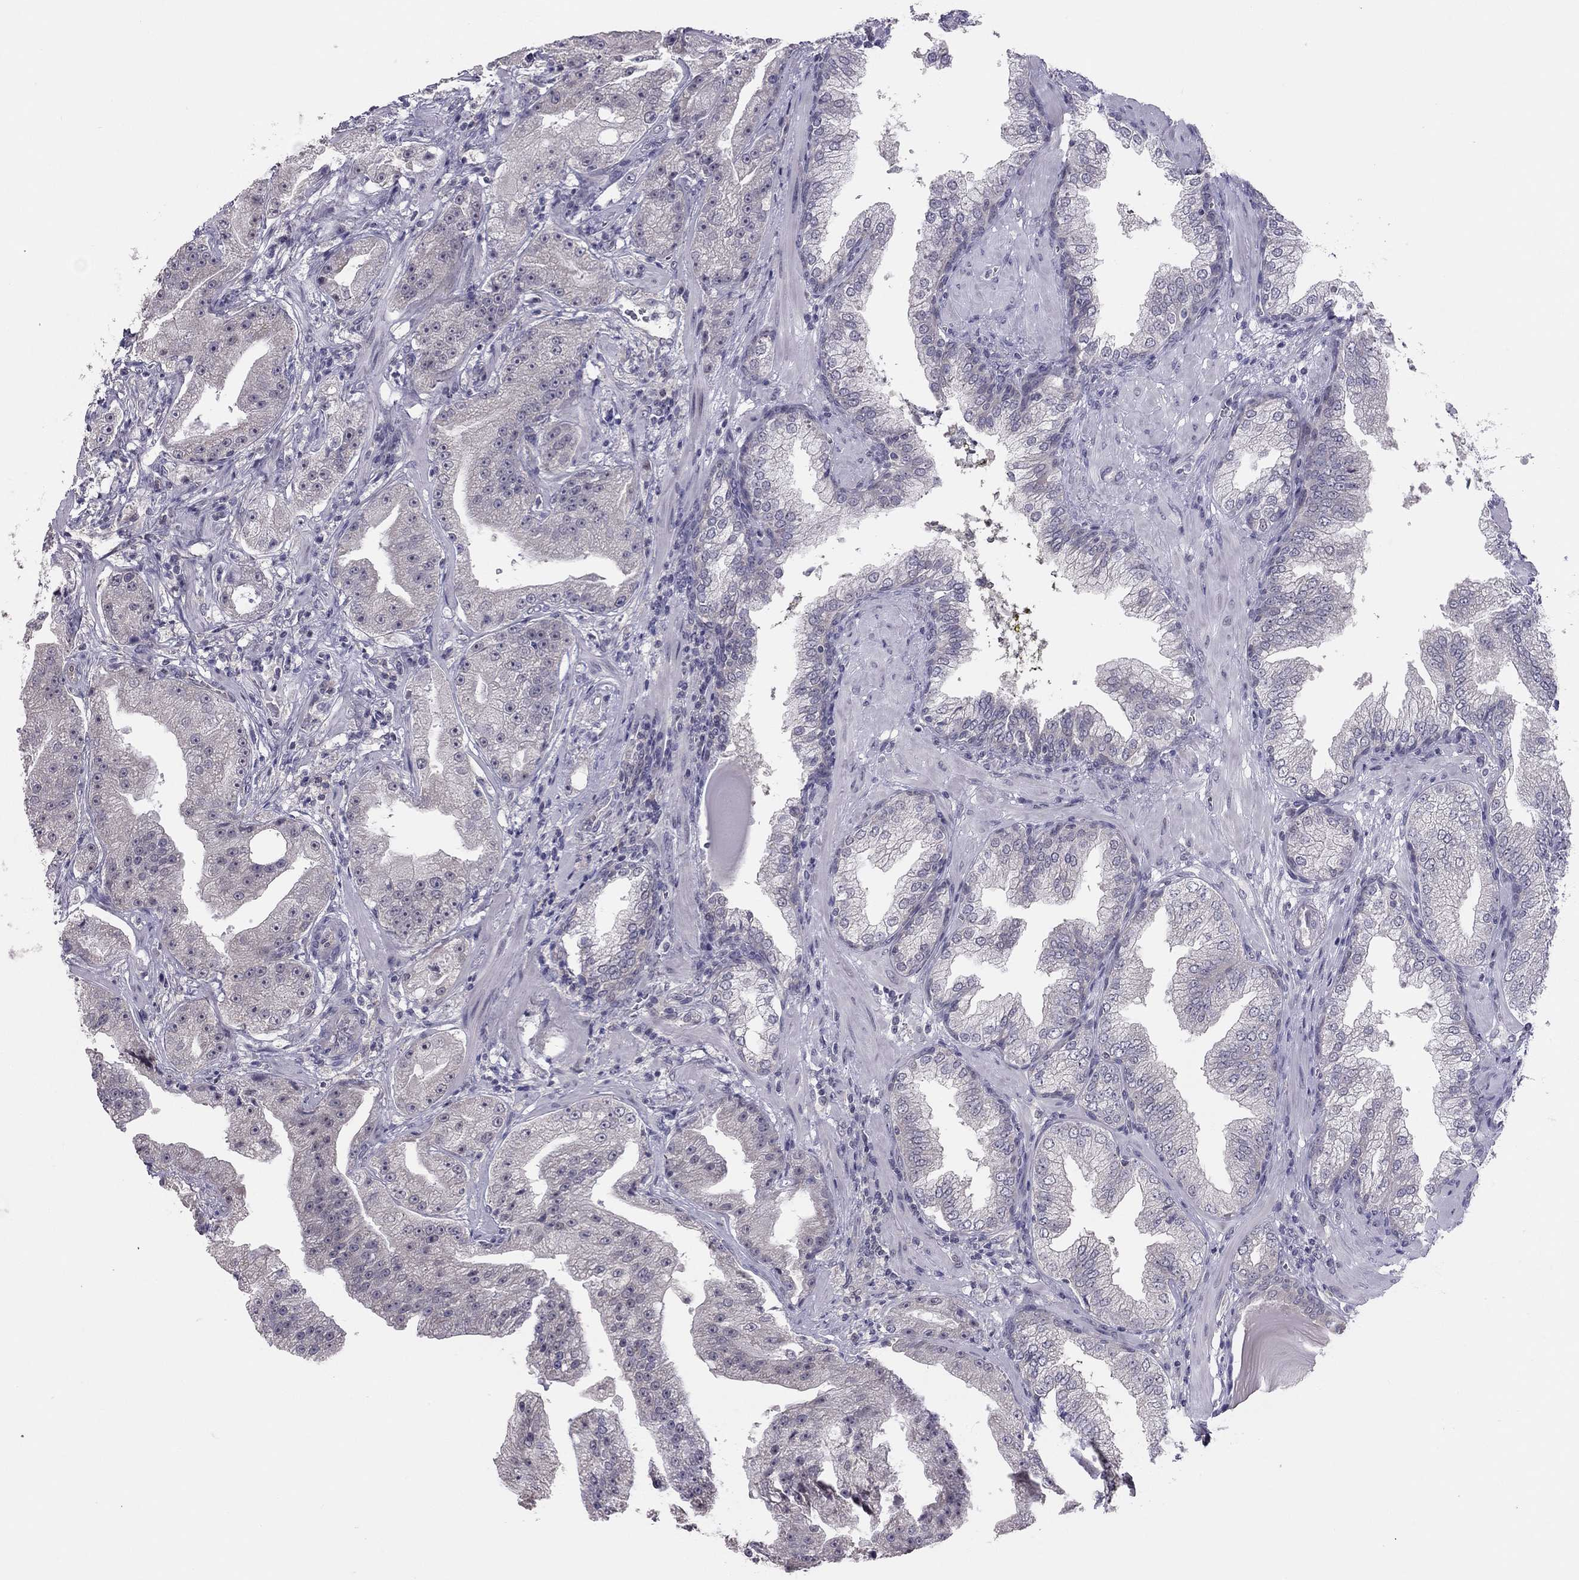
{"staining": {"intensity": "negative", "quantity": "none", "location": "none"}, "tissue": "prostate cancer", "cell_type": "Tumor cells", "image_type": "cancer", "snomed": [{"axis": "morphology", "description": "Adenocarcinoma, Low grade"}, {"axis": "topography", "description": "Prostate"}], "caption": "IHC of human adenocarcinoma (low-grade) (prostate) demonstrates no positivity in tumor cells.", "gene": "HSF2BP", "patient": {"sex": "male", "age": 62}}